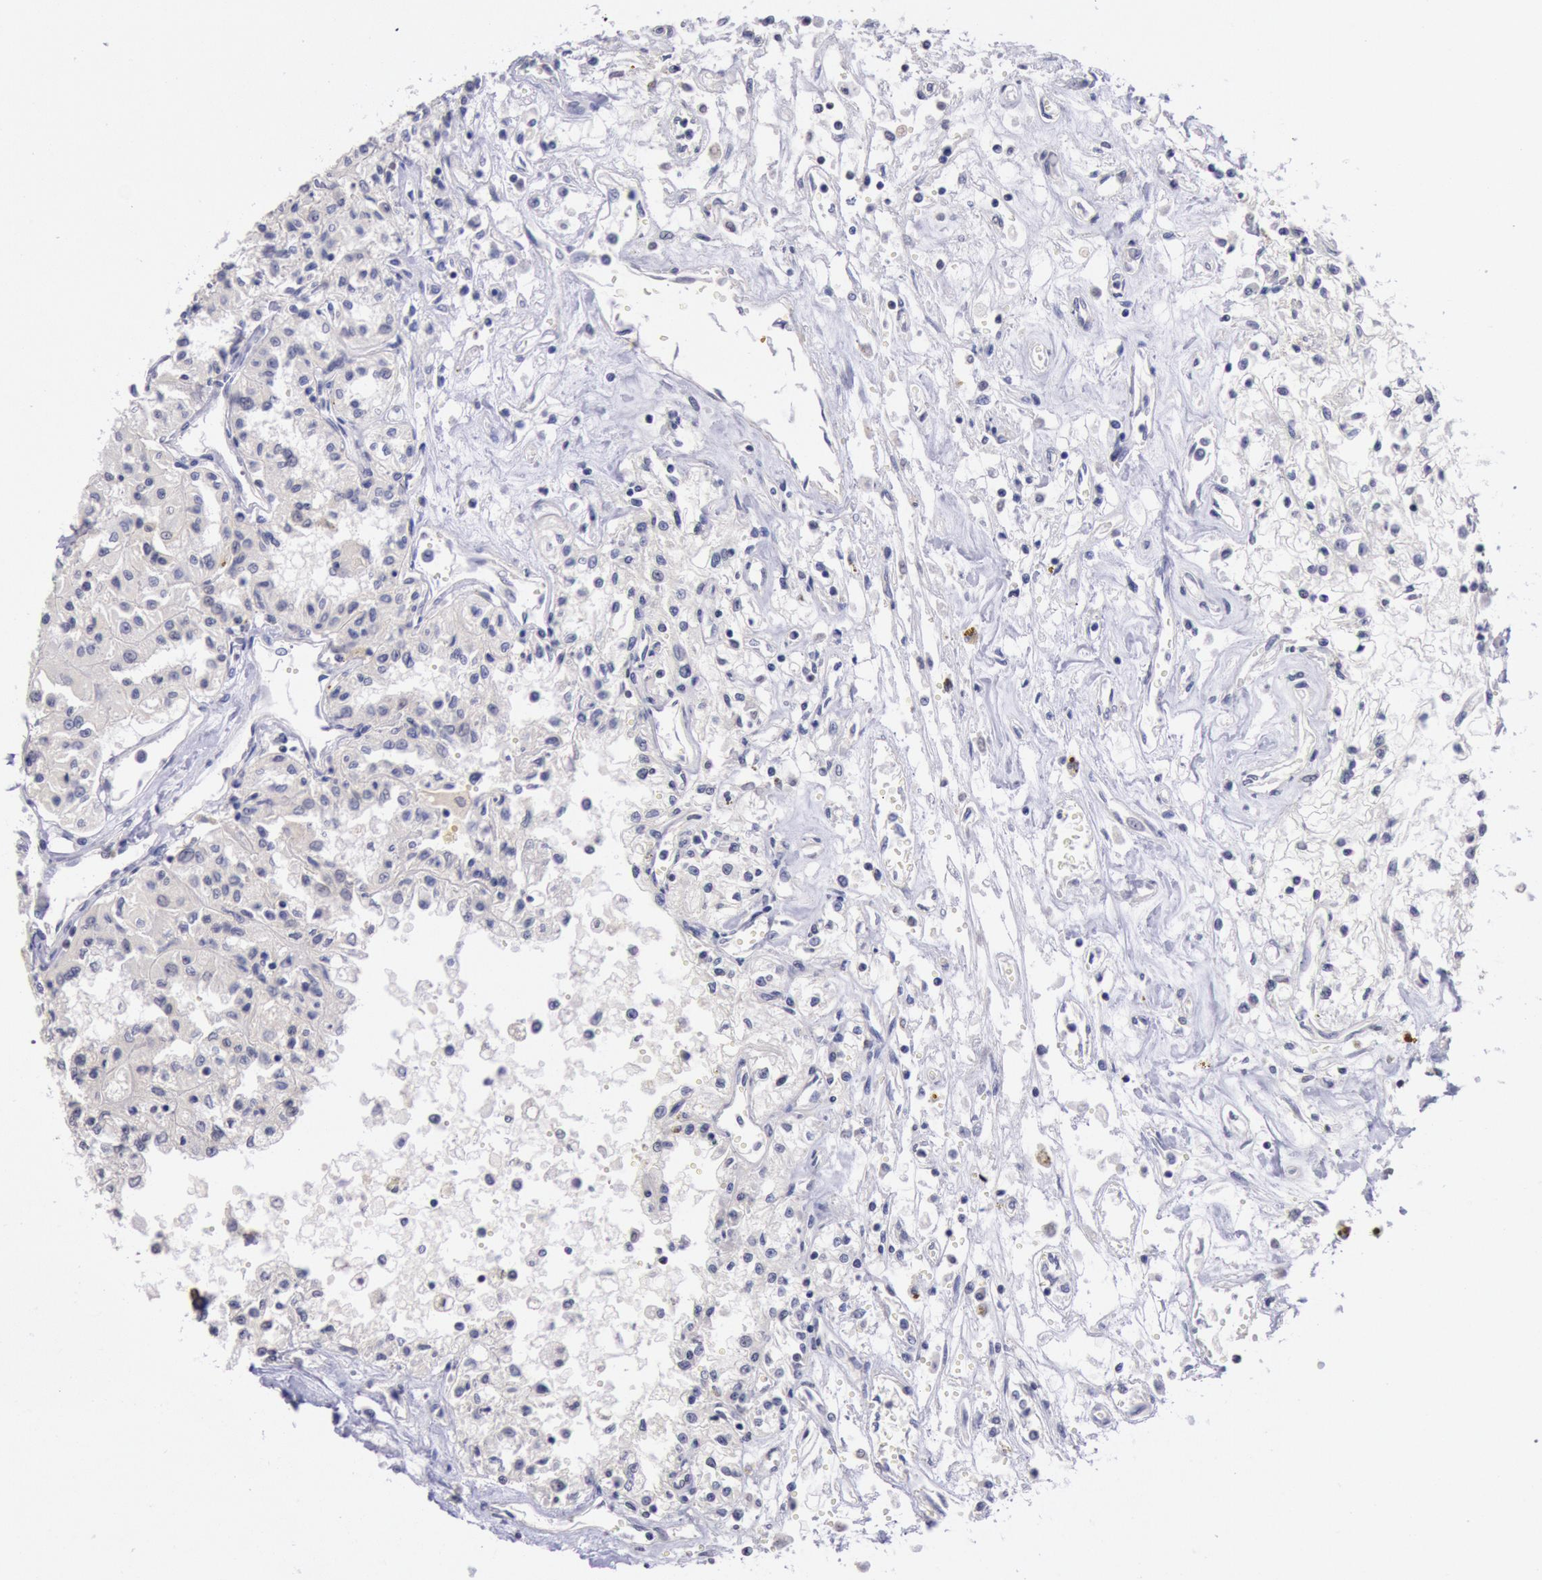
{"staining": {"intensity": "negative", "quantity": "none", "location": "none"}, "tissue": "renal cancer", "cell_type": "Tumor cells", "image_type": "cancer", "snomed": [{"axis": "morphology", "description": "Adenocarcinoma, NOS"}, {"axis": "topography", "description": "Kidney"}], "caption": "Tumor cells show no significant staining in adenocarcinoma (renal).", "gene": "RPS6KA5", "patient": {"sex": "male", "age": 78}}